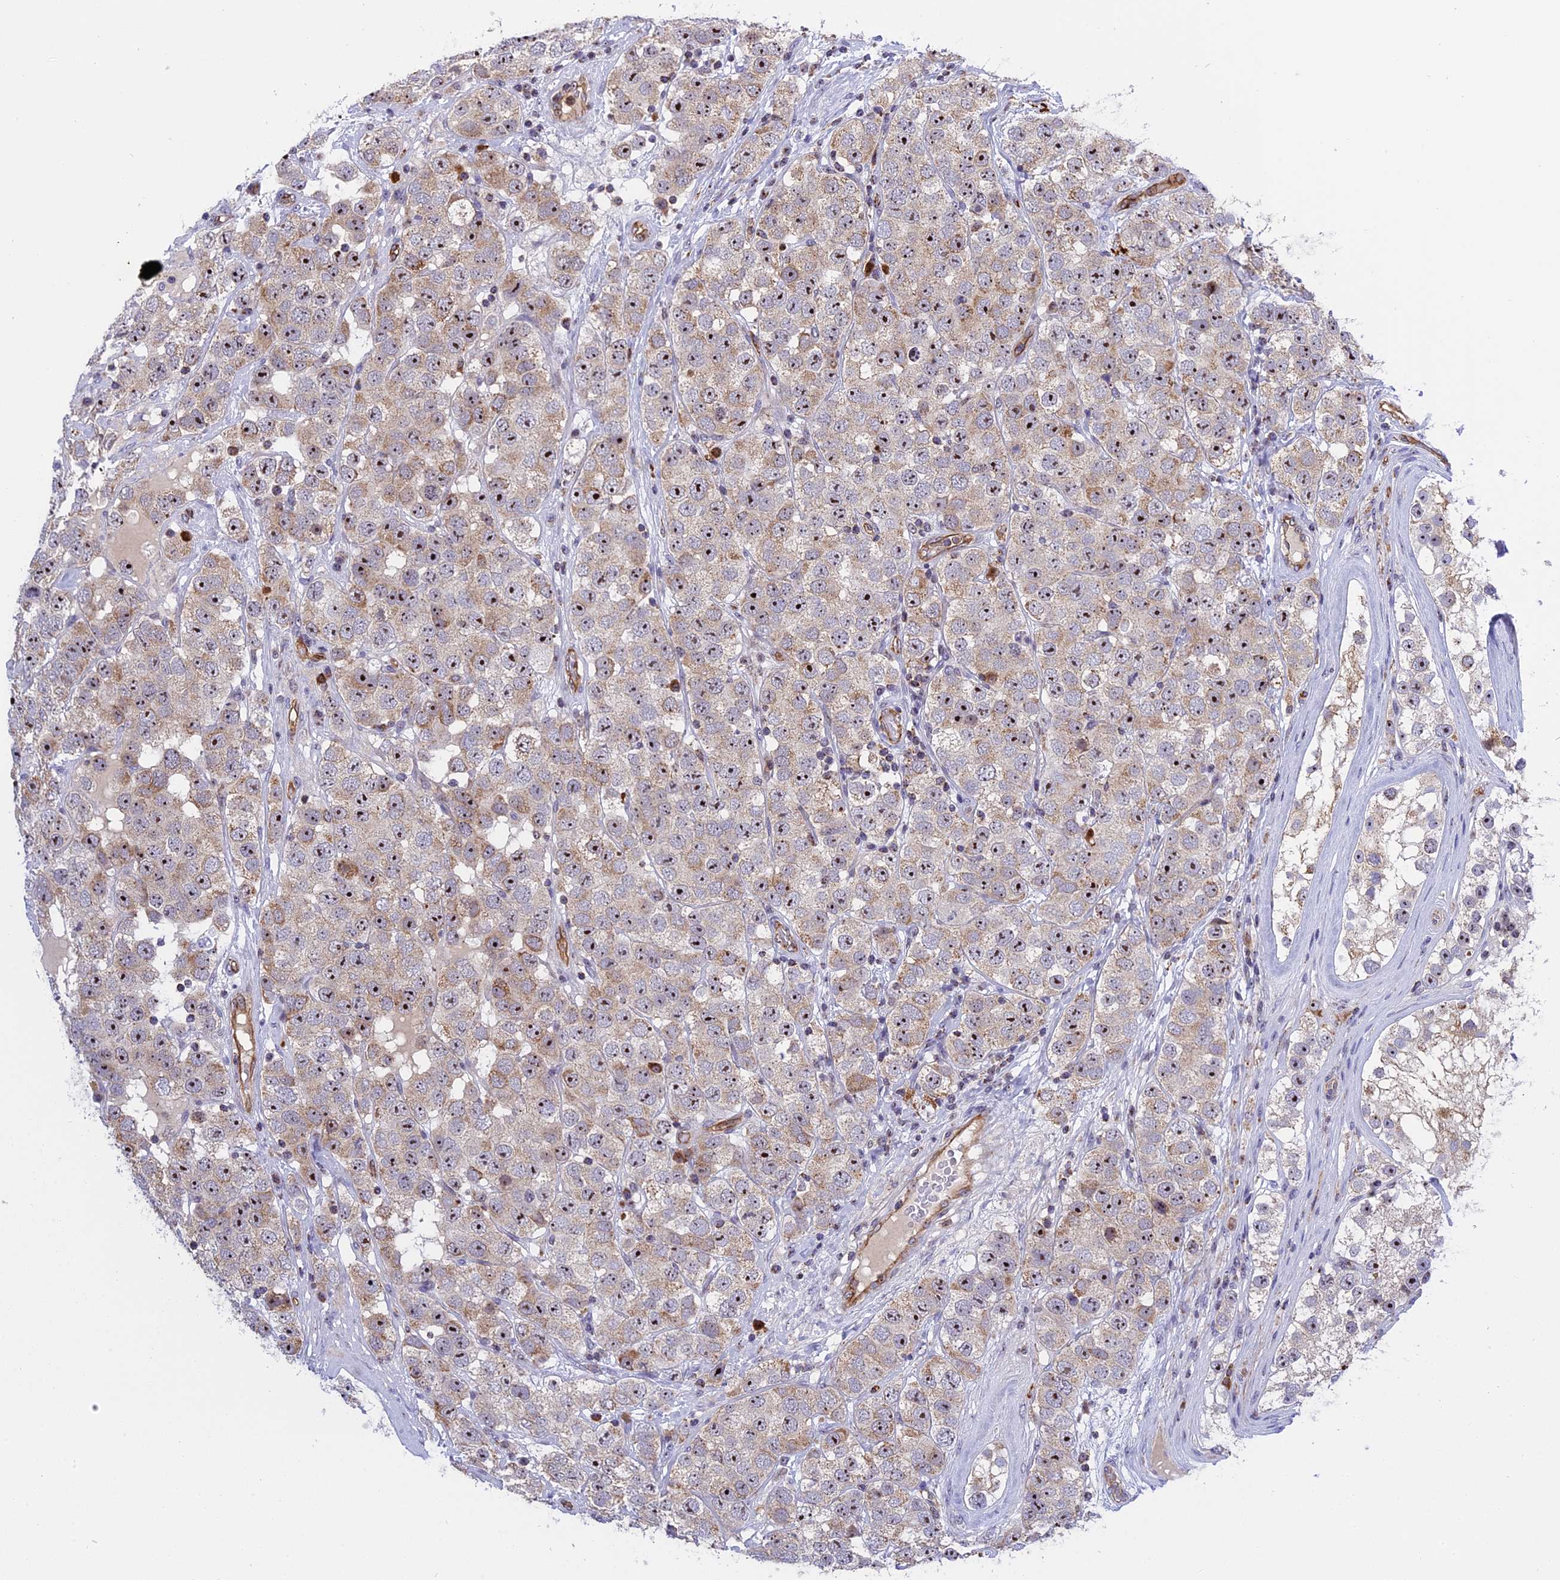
{"staining": {"intensity": "moderate", "quantity": "25%-75%", "location": "cytoplasmic/membranous,nuclear"}, "tissue": "testis cancer", "cell_type": "Tumor cells", "image_type": "cancer", "snomed": [{"axis": "morphology", "description": "Seminoma, NOS"}, {"axis": "topography", "description": "Testis"}], "caption": "Immunohistochemical staining of testis seminoma exhibits medium levels of moderate cytoplasmic/membranous and nuclear protein expression in approximately 25%-75% of tumor cells.", "gene": "MPND", "patient": {"sex": "male", "age": 28}}